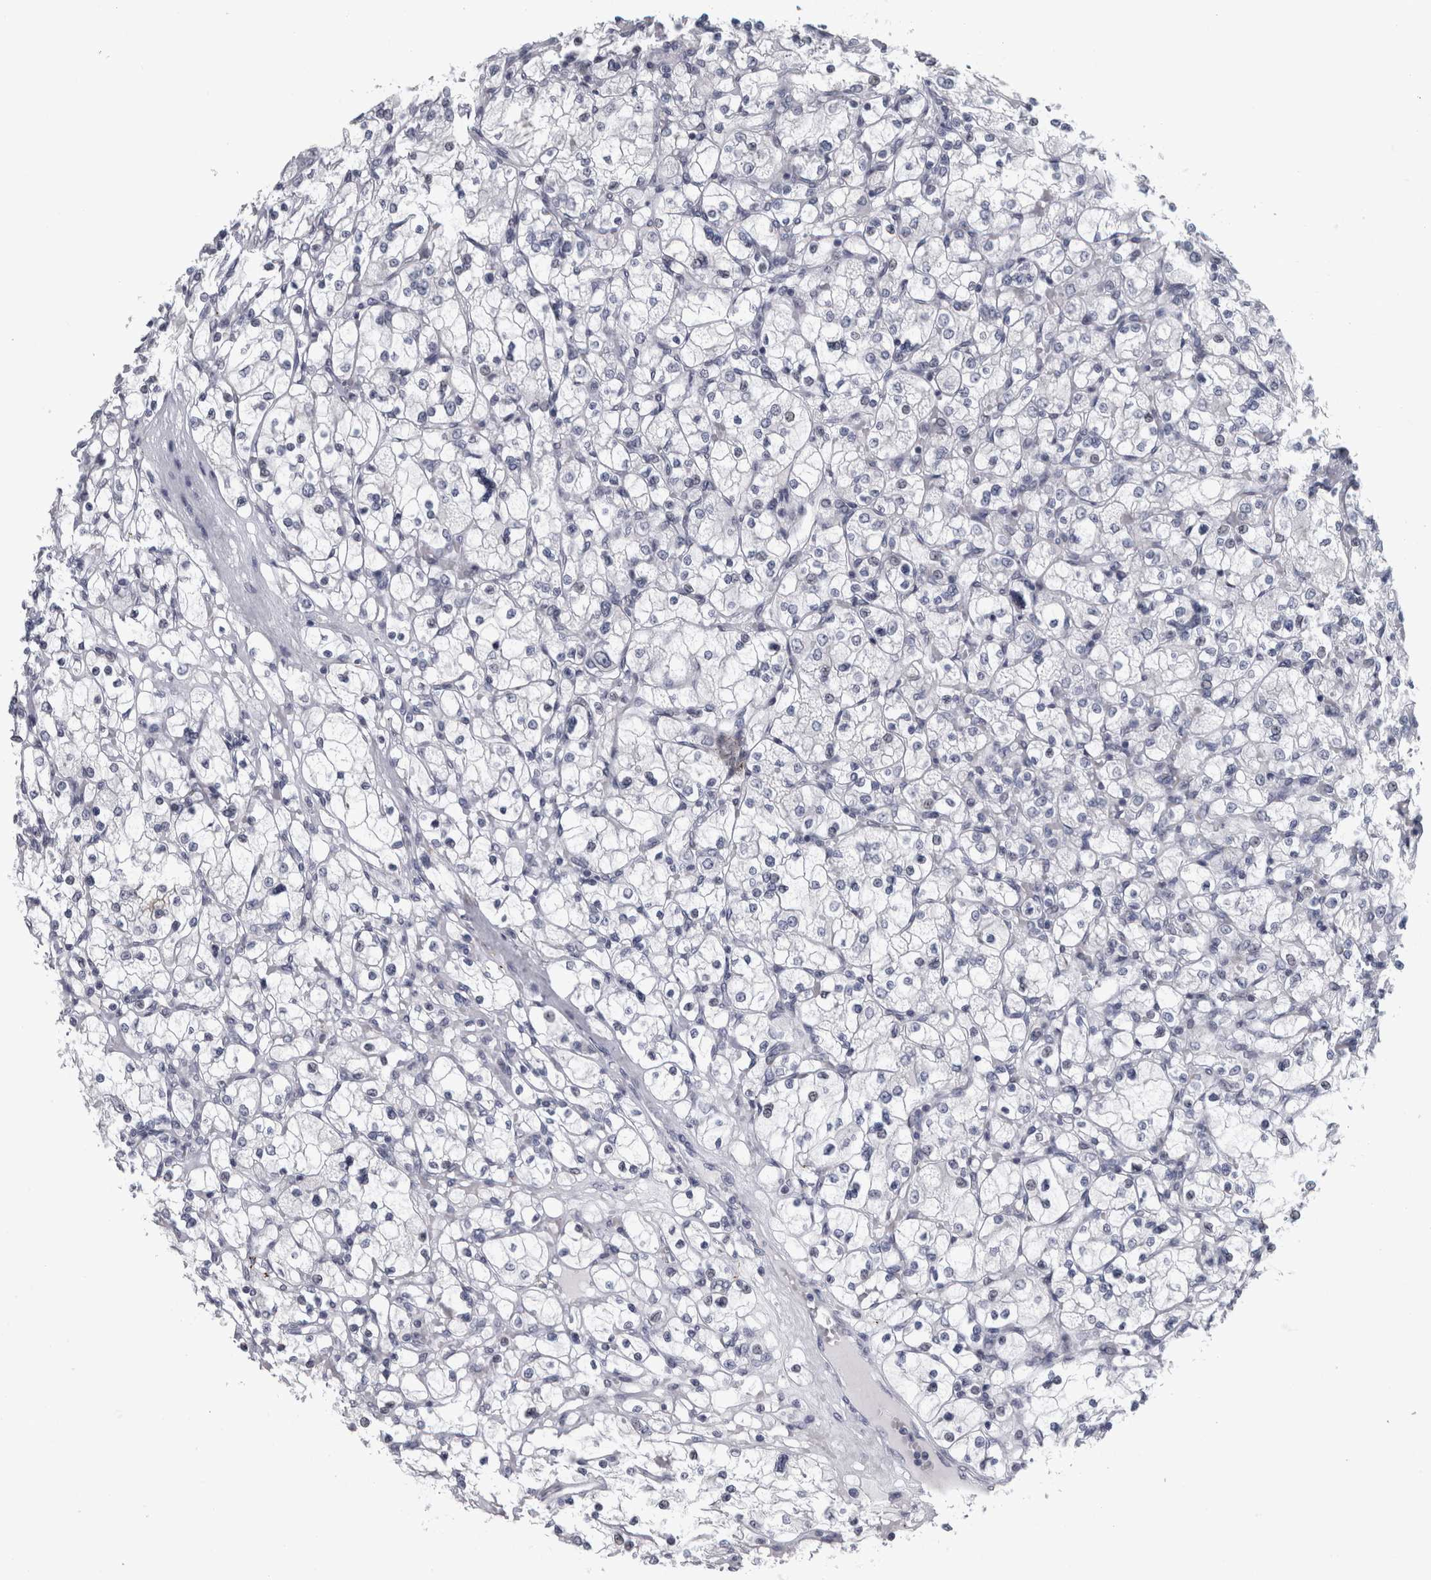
{"staining": {"intensity": "negative", "quantity": "none", "location": "none"}, "tissue": "renal cancer", "cell_type": "Tumor cells", "image_type": "cancer", "snomed": [{"axis": "morphology", "description": "Adenocarcinoma, NOS"}, {"axis": "topography", "description": "Kidney"}], "caption": "This is a photomicrograph of immunohistochemistry staining of renal cancer, which shows no expression in tumor cells.", "gene": "CPE", "patient": {"sex": "female", "age": 83}}